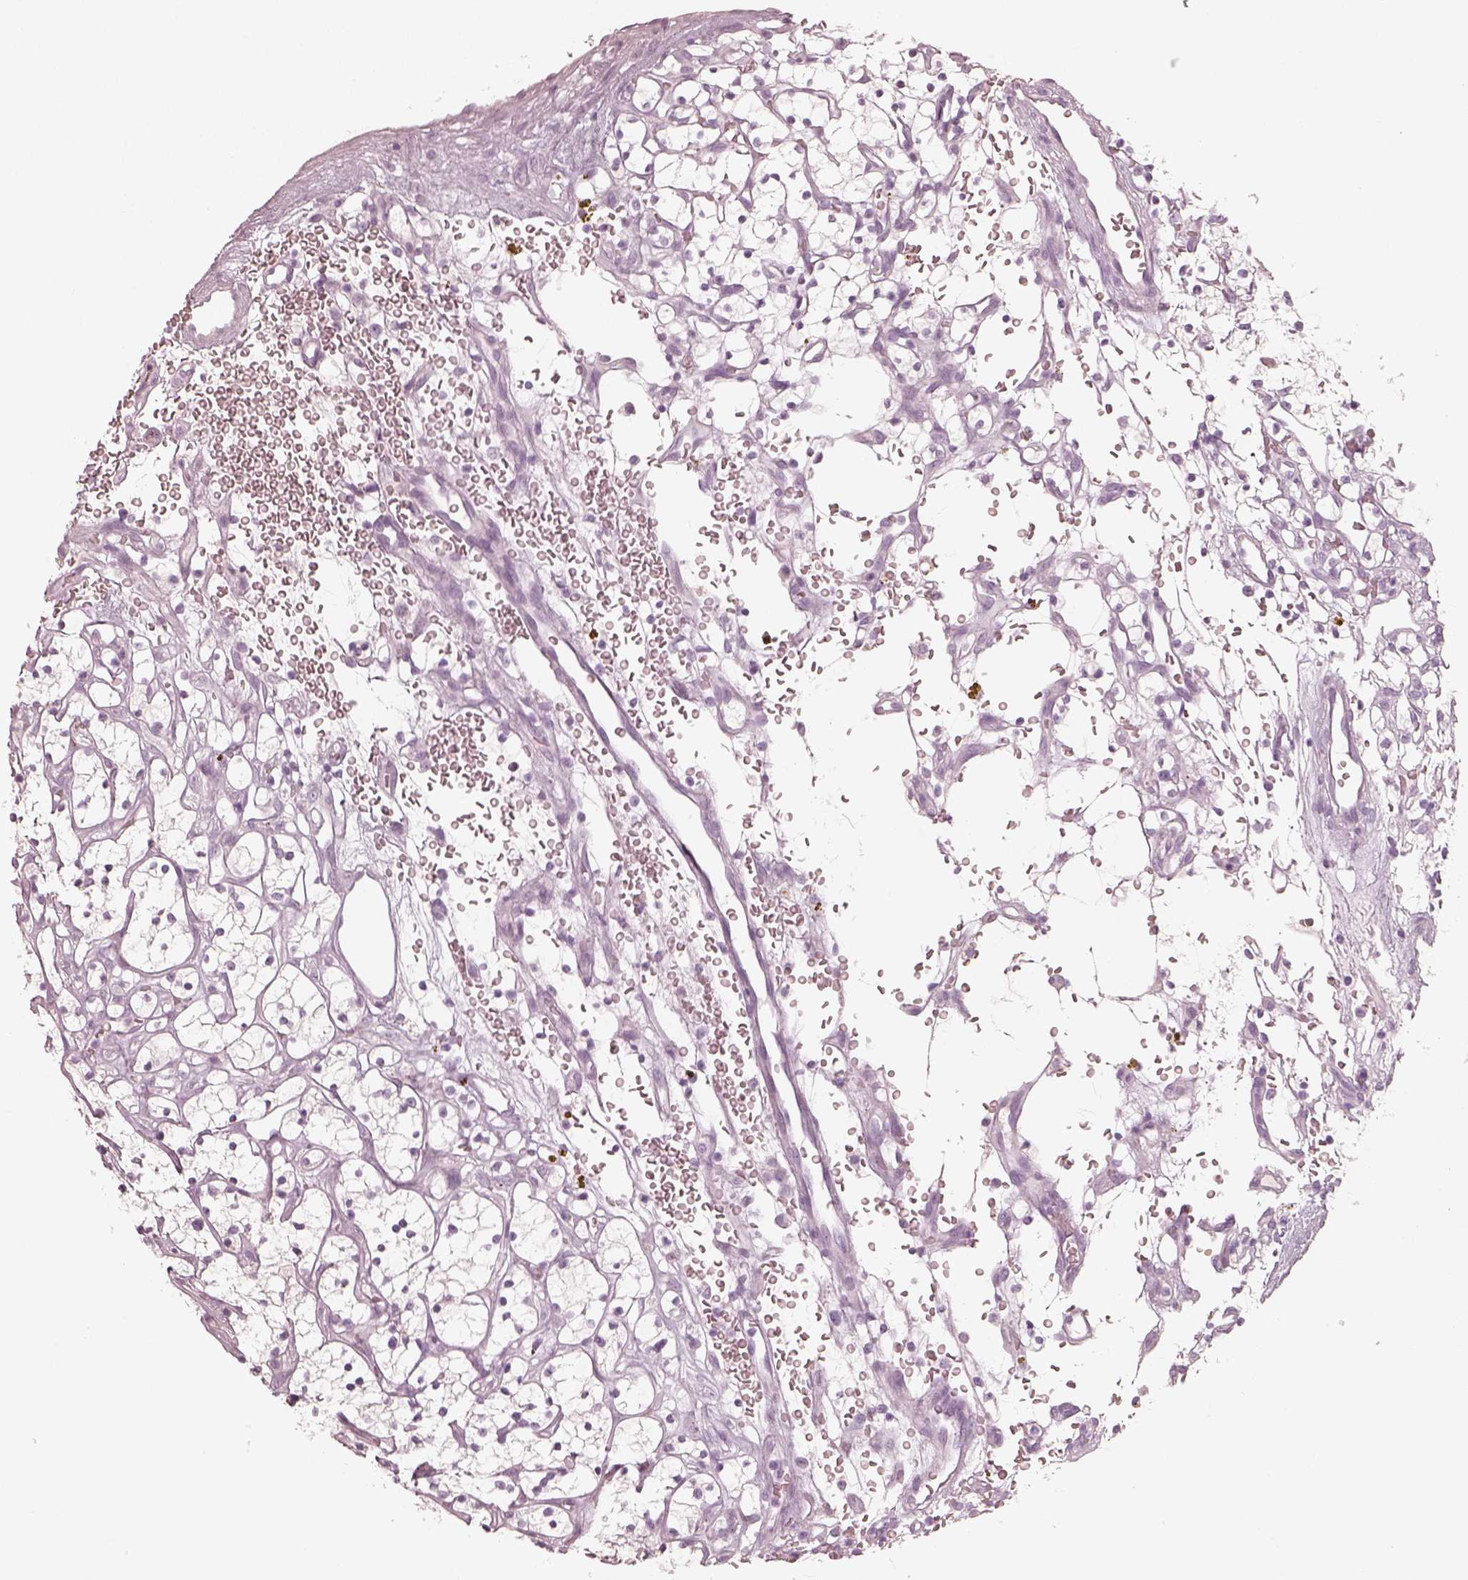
{"staining": {"intensity": "negative", "quantity": "none", "location": "none"}, "tissue": "renal cancer", "cell_type": "Tumor cells", "image_type": "cancer", "snomed": [{"axis": "morphology", "description": "Adenocarcinoma, NOS"}, {"axis": "topography", "description": "Kidney"}], "caption": "Tumor cells show no significant expression in renal cancer. The staining was performed using DAB to visualize the protein expression in brown, while the nuclei were stained in blue with hematoxylin (Magnification: 20x).", "gene": "KRT82", "patient": {"sex": "female", "age": 64}}